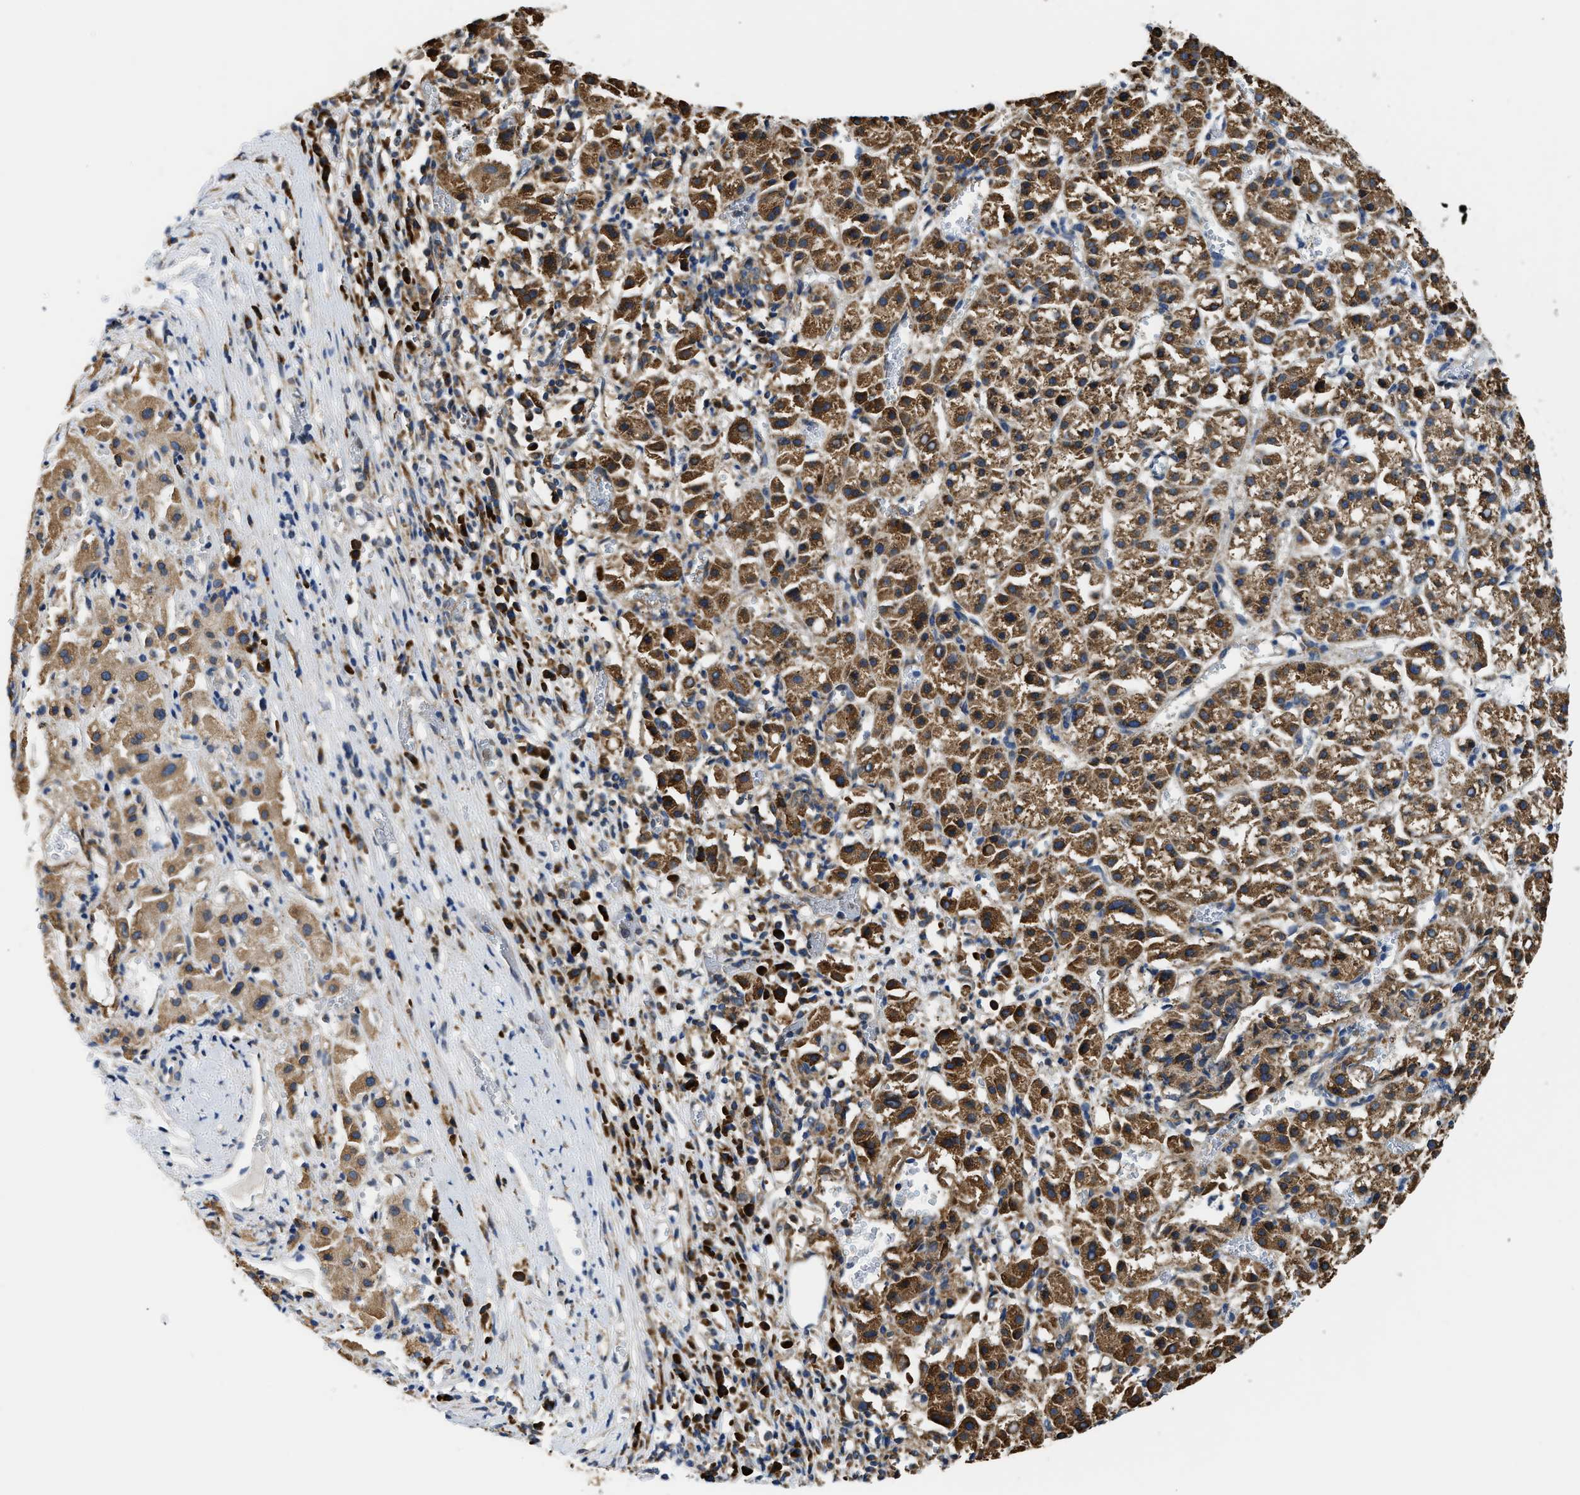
{"staining": {"intensity": "moderate", "quantity": ">75%", "location": "cytoplasmic/membranous"}, "tissue": "liver cancer", "cell_type": "Tumor cells", "image_type": "cancer", "snomed": [{"axis": "morphology", "description": "Carcinoma, Hepatocellular, NOS"}, {"axis": "topography", "description": "Liver"}], "caption": "High-magnification brightfield microscopy of liver cancer stained with DAB (brown) and counterstained with hematoxylin (blue). tumor cells exhibit moderate cytoplasmic/membranous expression is seen in approximately>75% of cells.", "gene": "CYCS", "patient": {"sex": "female", "age": 58}}